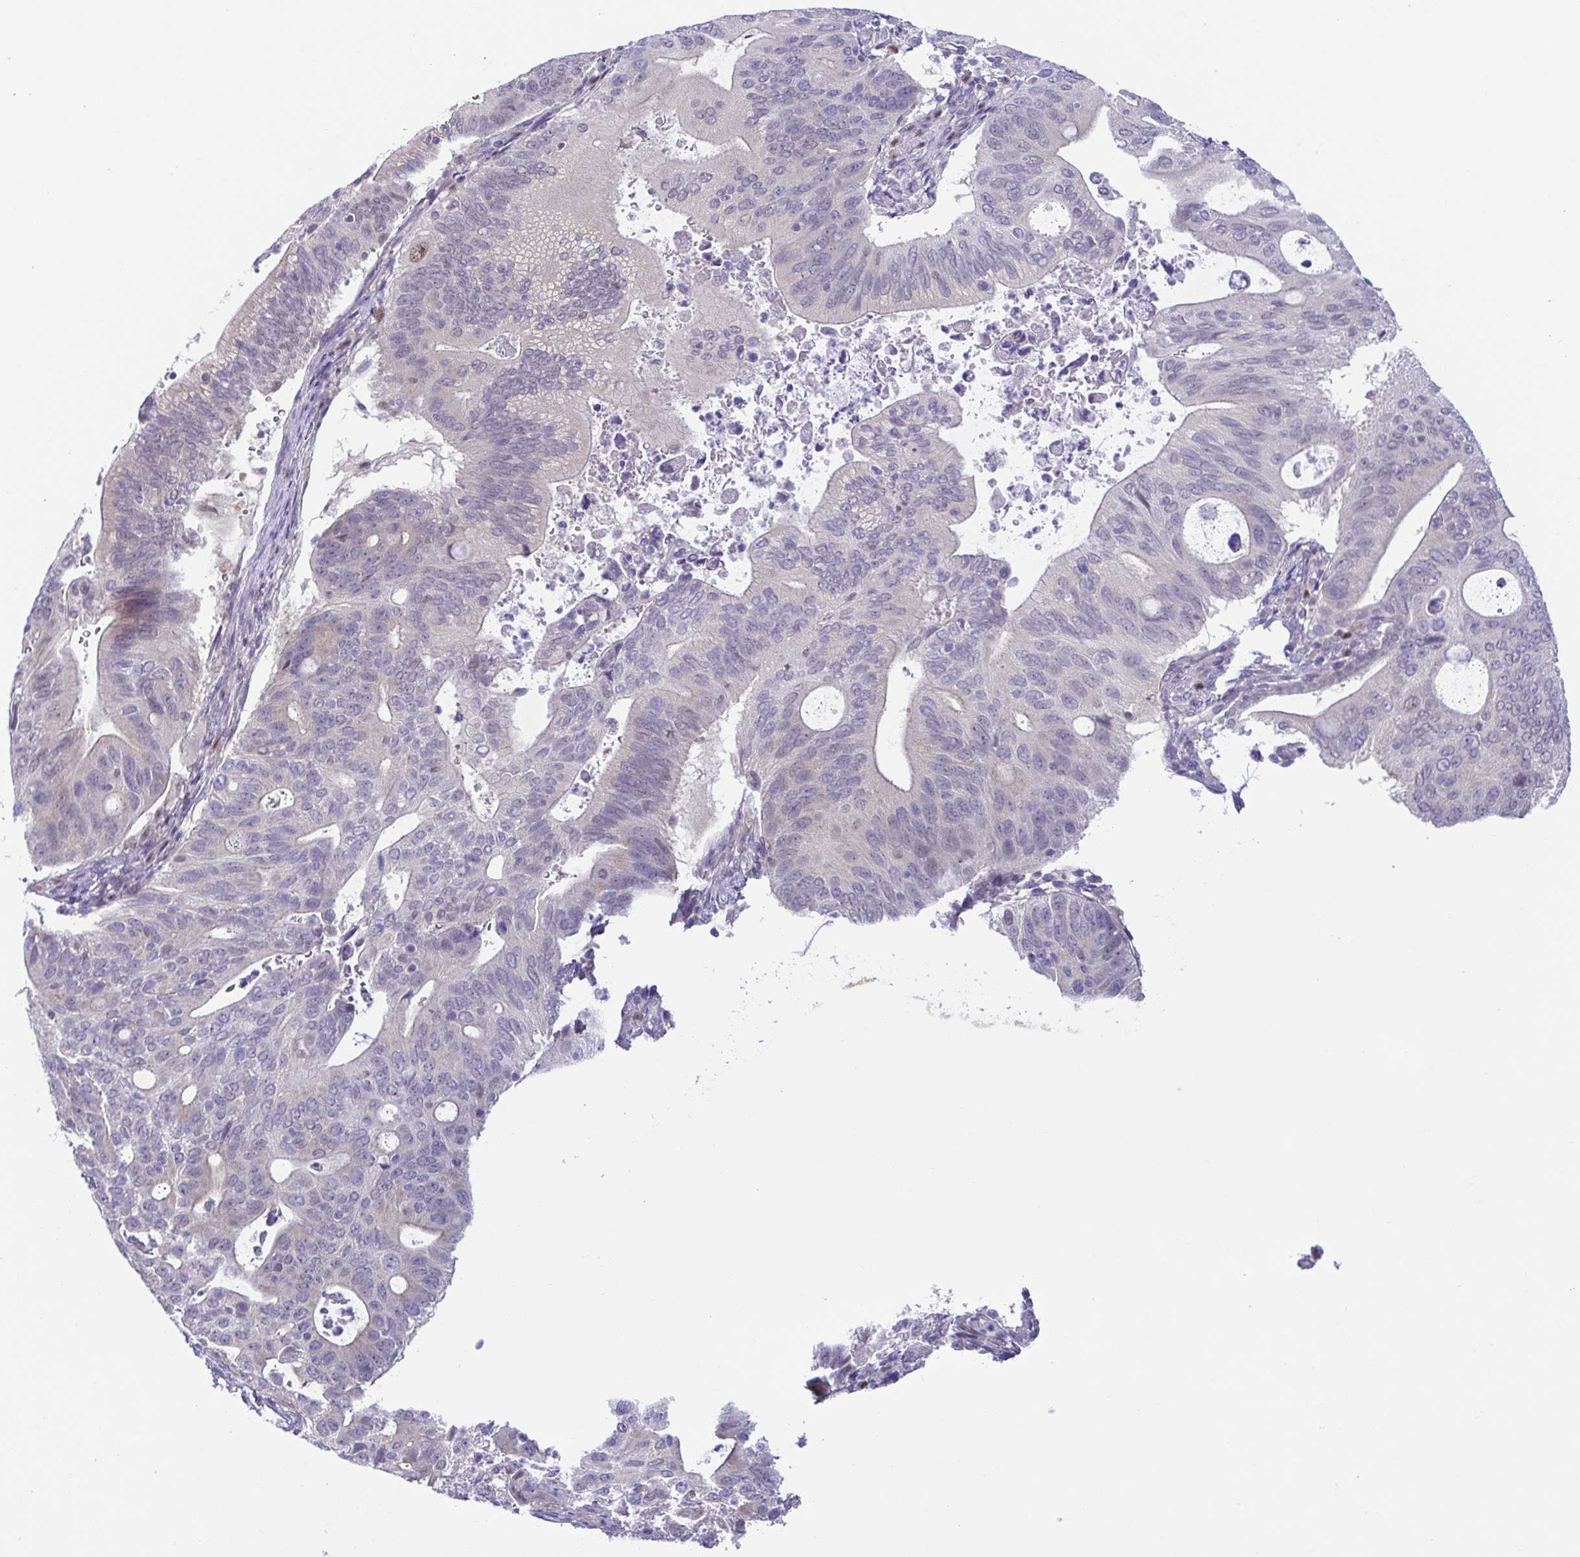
{"staining": {"intensity": "negative", "quantity": "none", "location": "none"}, "tissue": "pancreatic cancer", "cell_type": "Tumor cells", "image_type": "cancer", "snomed": [{"axis": "morphology", "description": "Adenocarcinoma, NOS"}, {"axis": "topography", "description": "Pancreas"}], "caption": "The micrograph exhibits no significant staining in tumor cells of pancreatic cancer (adenocarcinoma).", "gene": "UBE2Q1", "patient": {"sex": "female", "age": 72}}